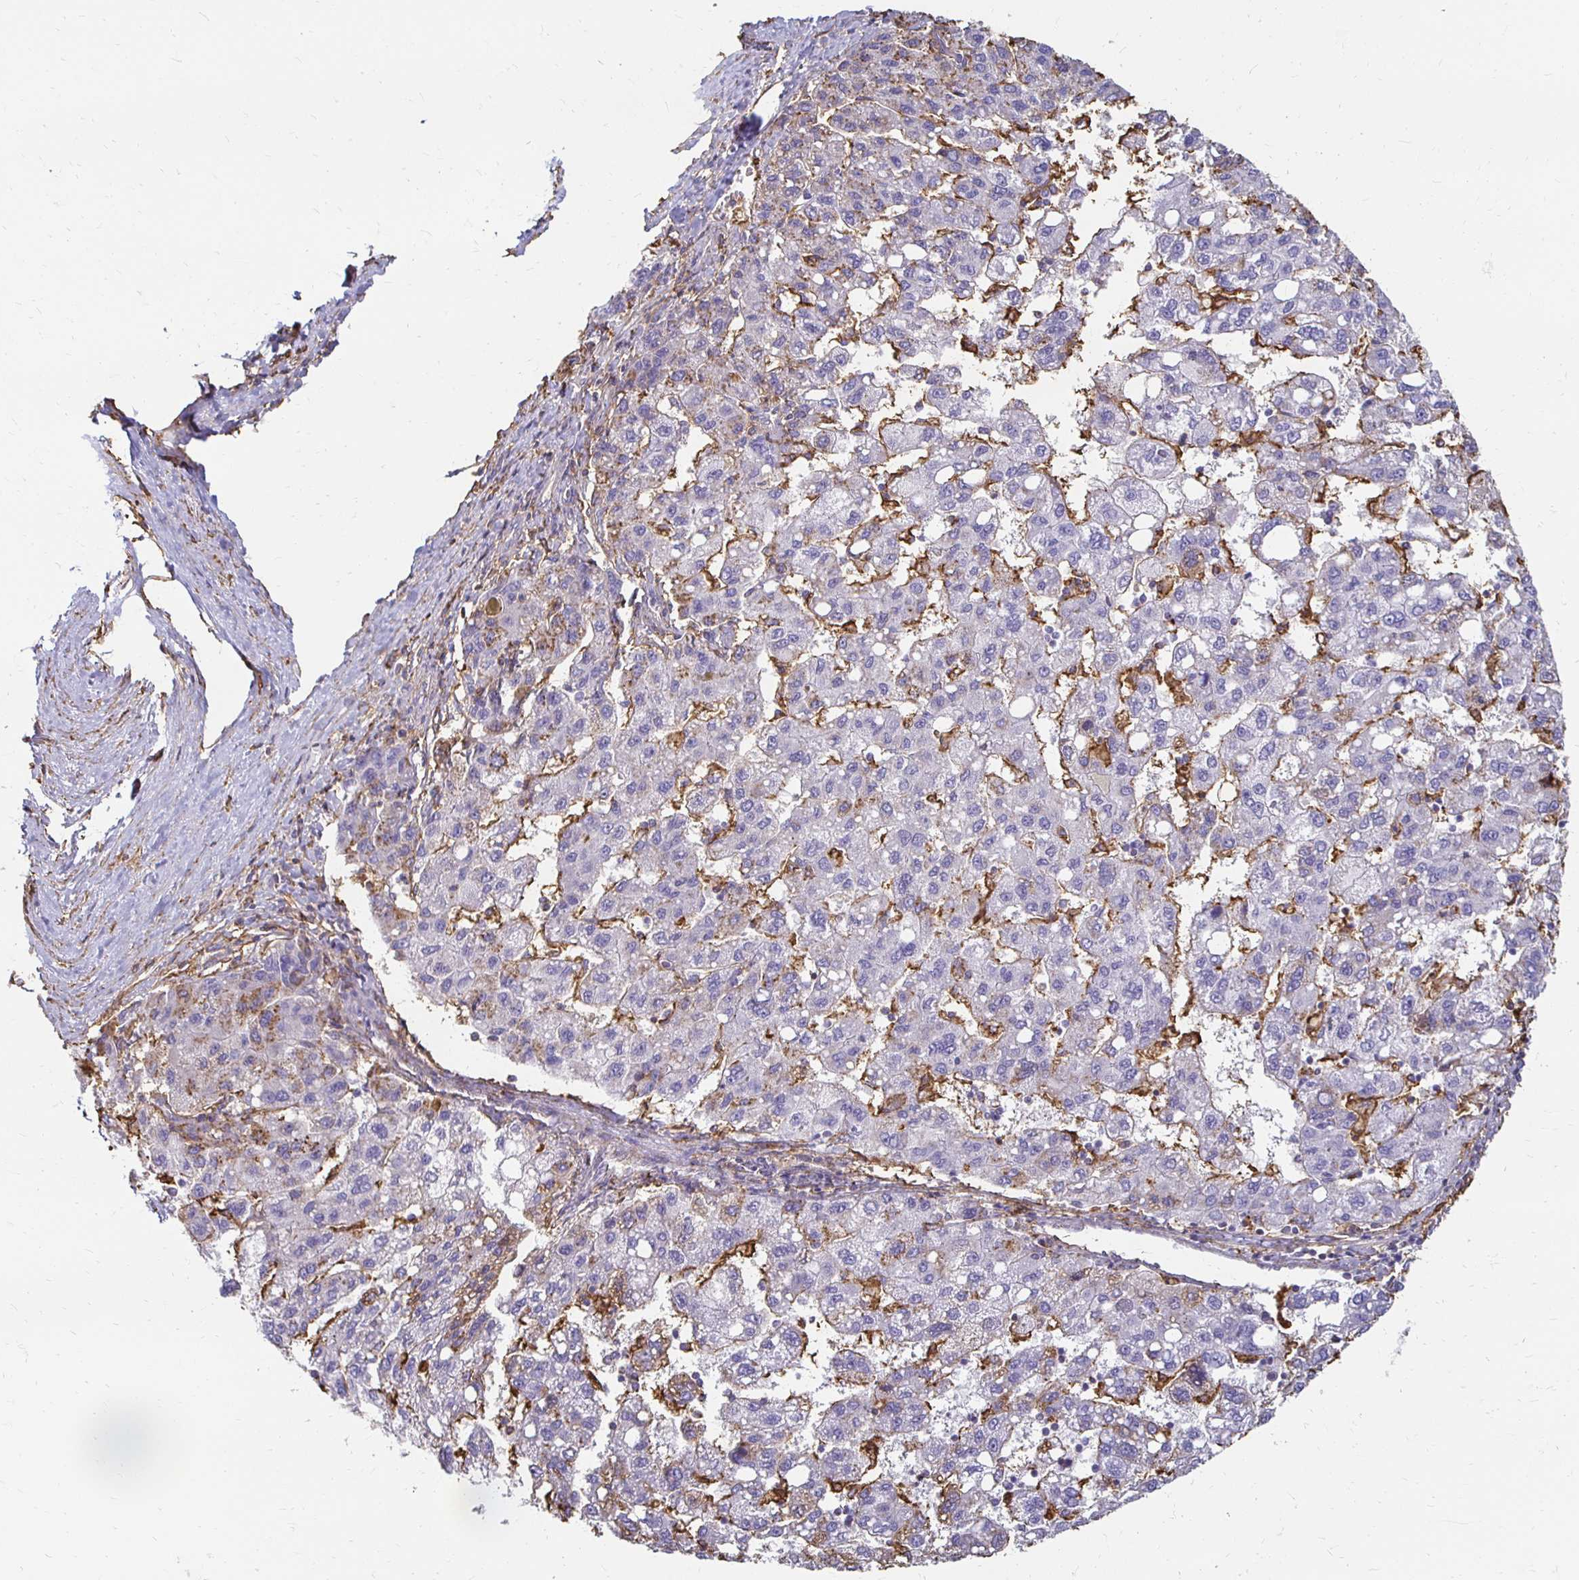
{"staining": {"intensity": "negative", "quantity": "none", "location": "none"}, "tissue": "liver cancer", "cell_type": "Tumor cells", "image_type": "cancer", "snomed": [{"axis": "morphology", "description": "Carcinoma, Hepatocellular, NOS"}, {"axis": "topography", "description": "Liver"}], "caption": "An image of human liver cancer (hepatocellular carcinoma) is negative for staining in tumor cells.", "gene": "TAS1R3", "patient": {"sex": "female", "age": 82}}